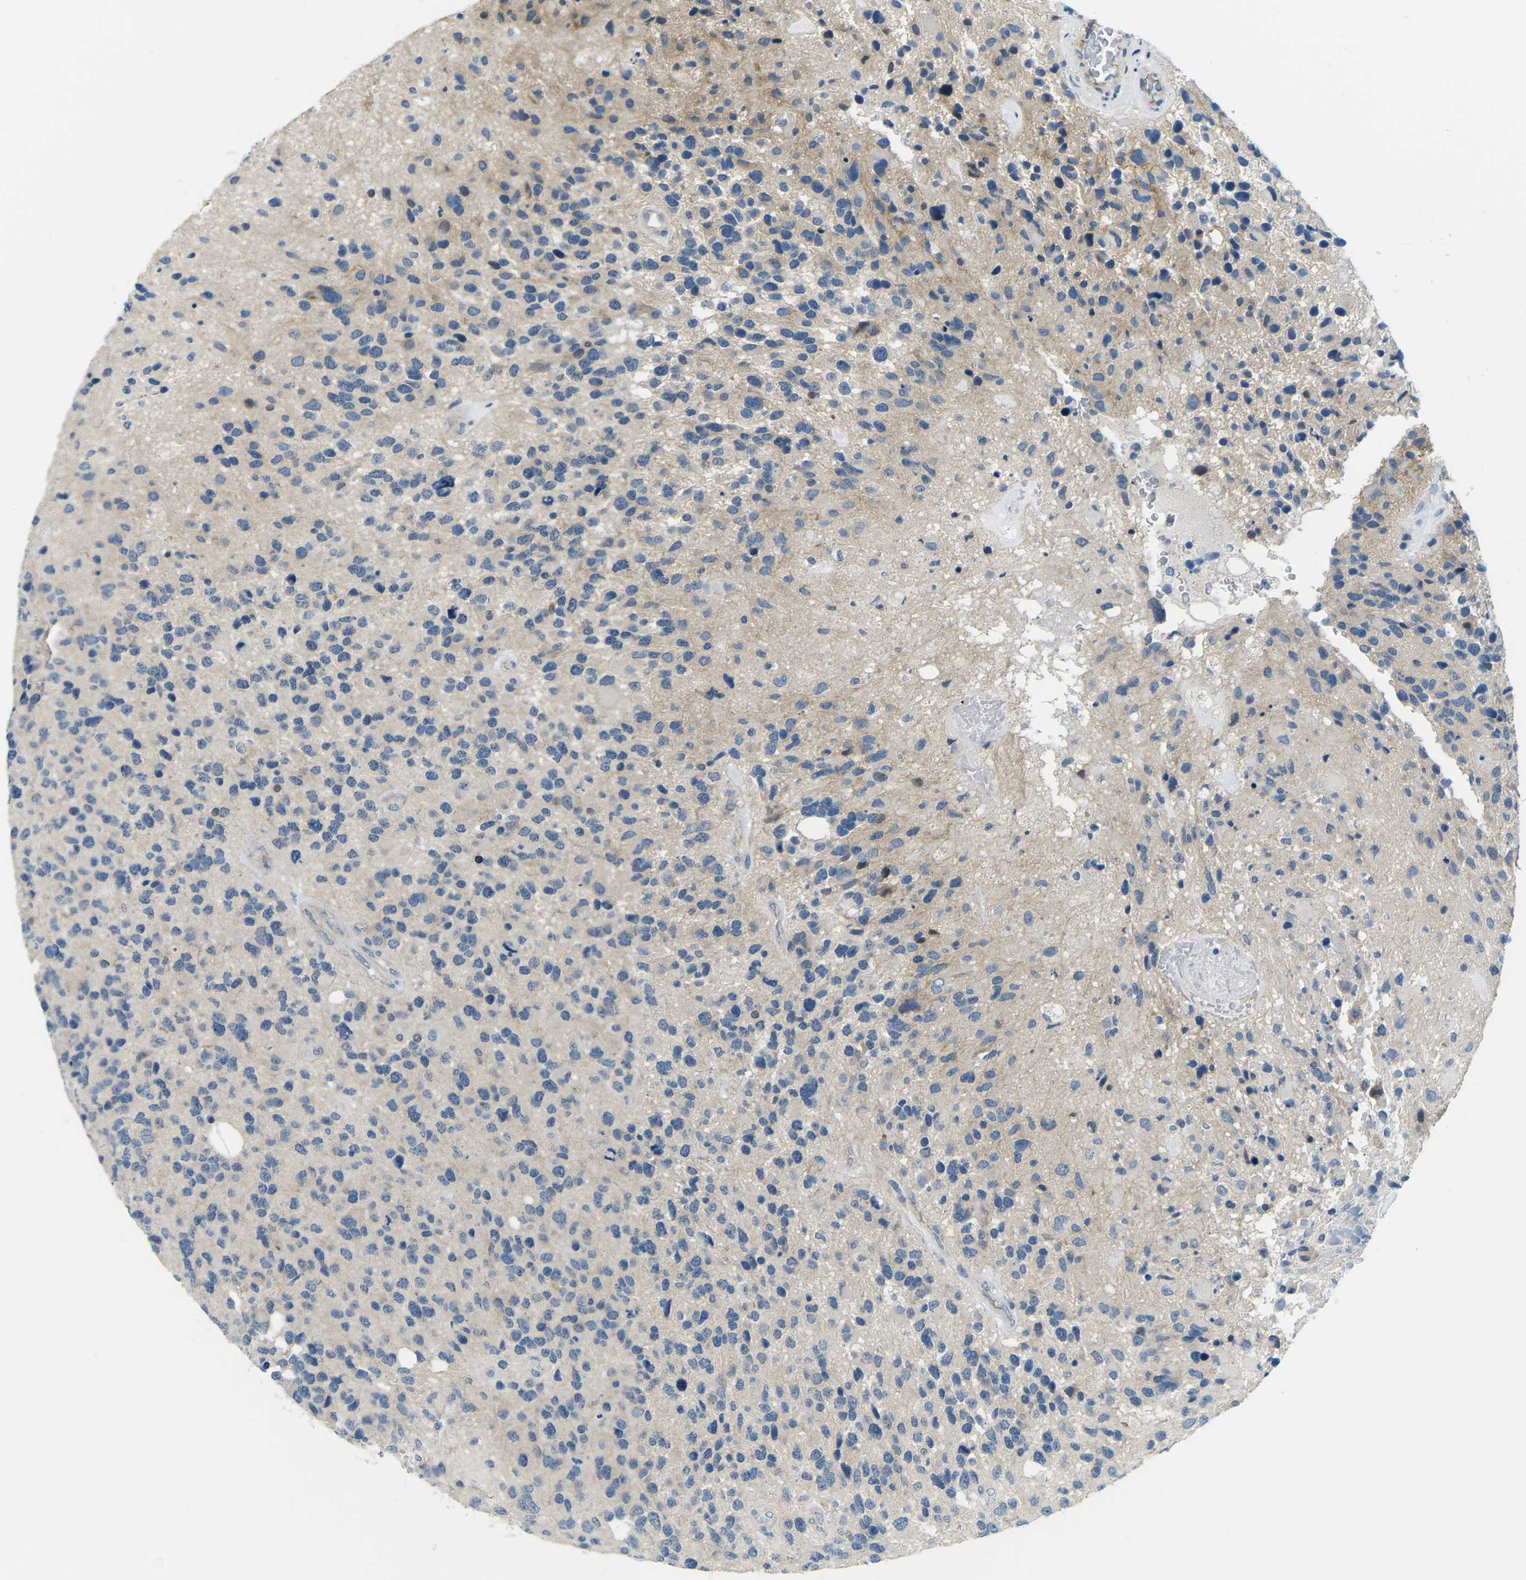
{"staining": {"intensity": "negative", "quantity": "none", "location": "none"}, "tissue": "glioma", "cell_type": "Tumor cells", "image_type": "cancer", "snomed": [{"axis": "morphology", "description": "Glioma, malignant, High grade"}, {"axis": "topography", "description": "Brain"}], "caption": "Protein analysis of malignant glioma (high-grade) shows no significant positivity in tumor cells.", "gene": "CTNND1", "patient": {"sex": "female", "age": 58}}